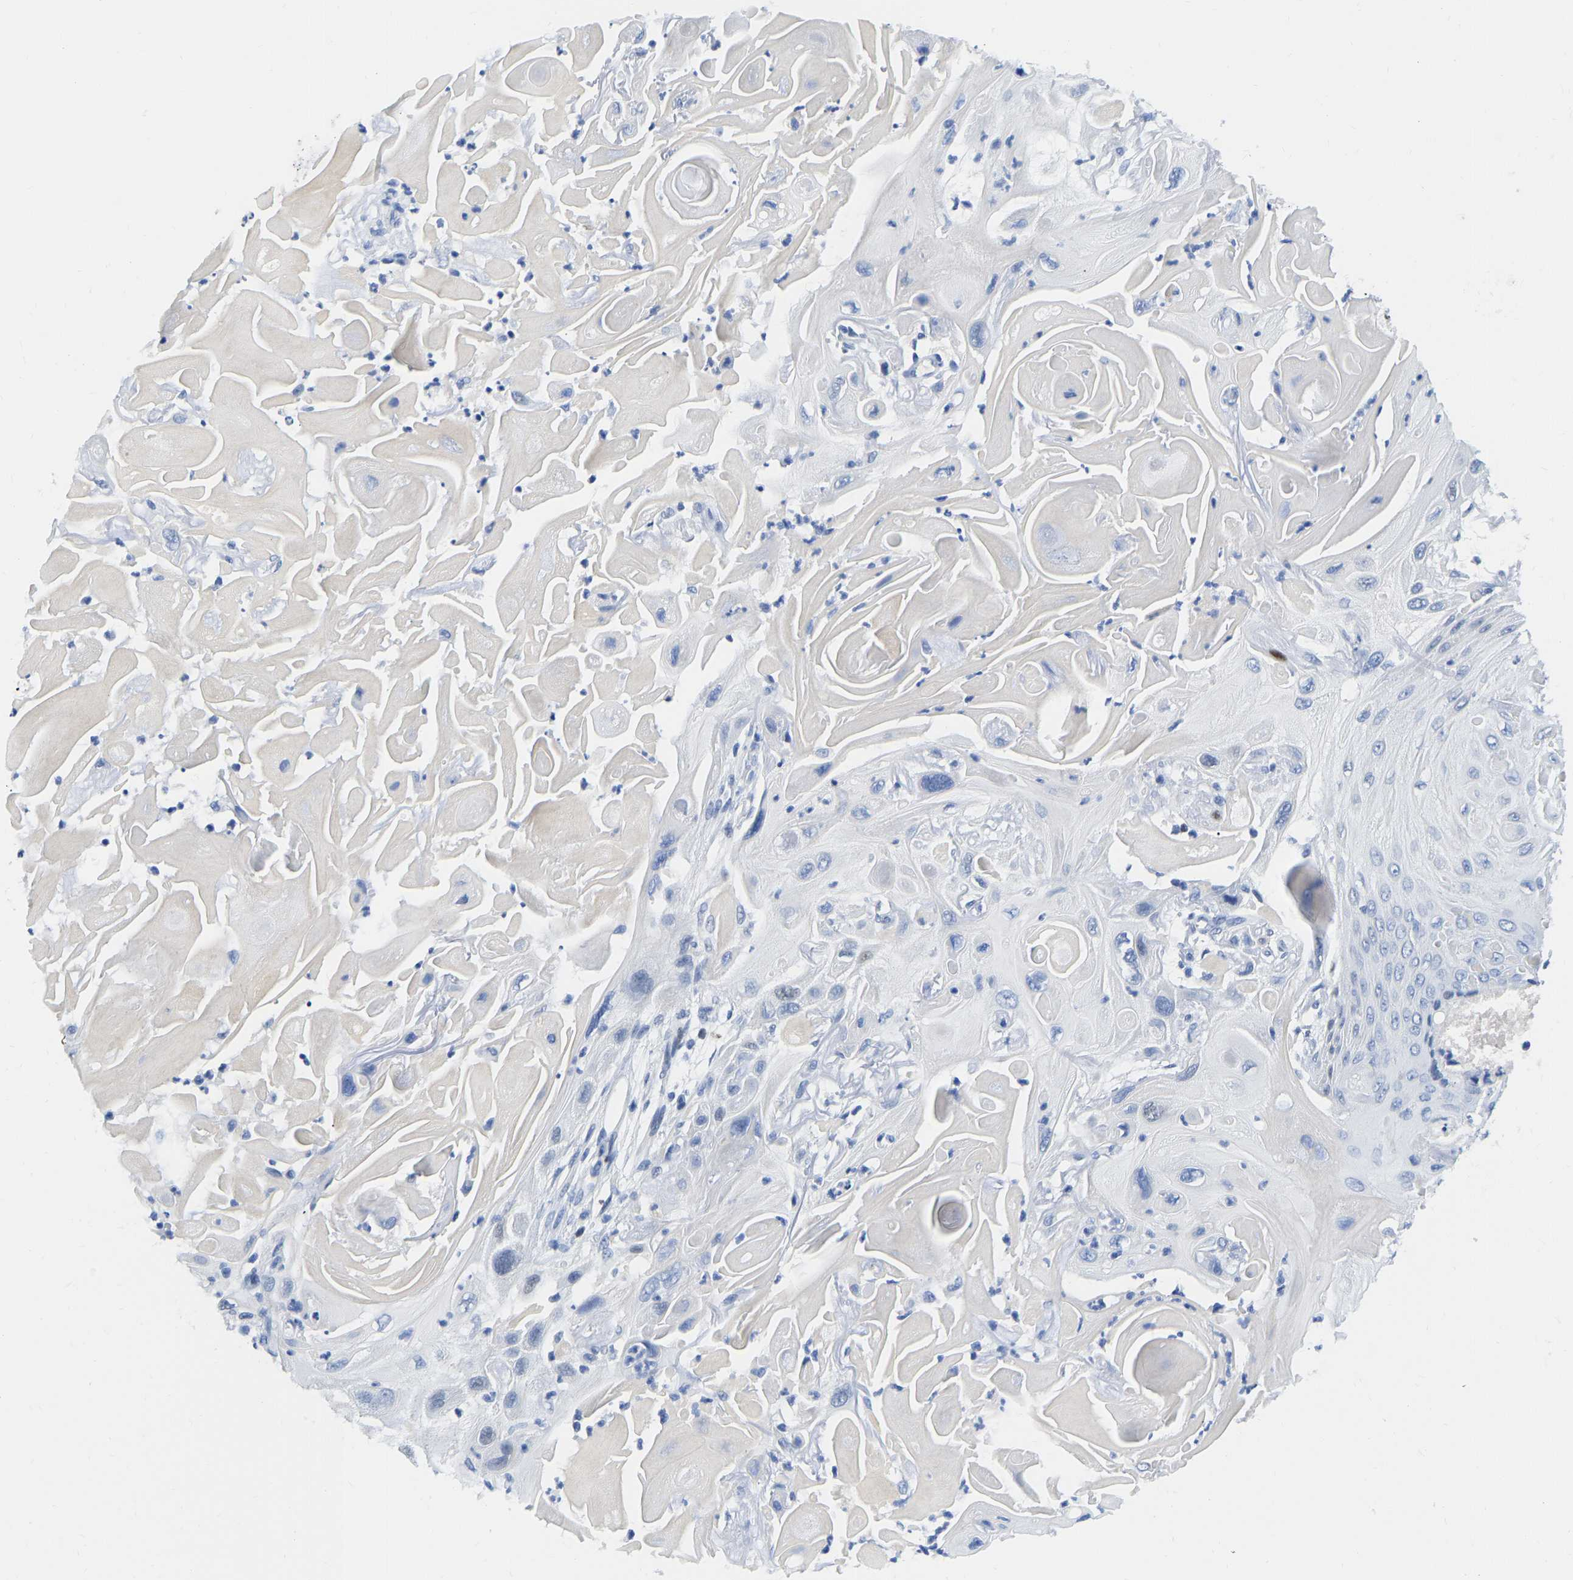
{"staining": {"intensity": "negative", "quantity": "none", "location": "none"}, "tissue": "skin cancer", "cell_type": "Tumor cells", "image_type": "cancer", "snomed": [{"axis": "morphology", "description": "Squamous cell carcinoma, NOS"}, {"axis": "topography", "description": "Skin"}], "caption": "An image of human skin squamous cell carcinoma is negative for staining in tumor cells. Nuclei are stained in blue.", "gene": "TCF7", "patient": {"sex": "female", "age": 77}}